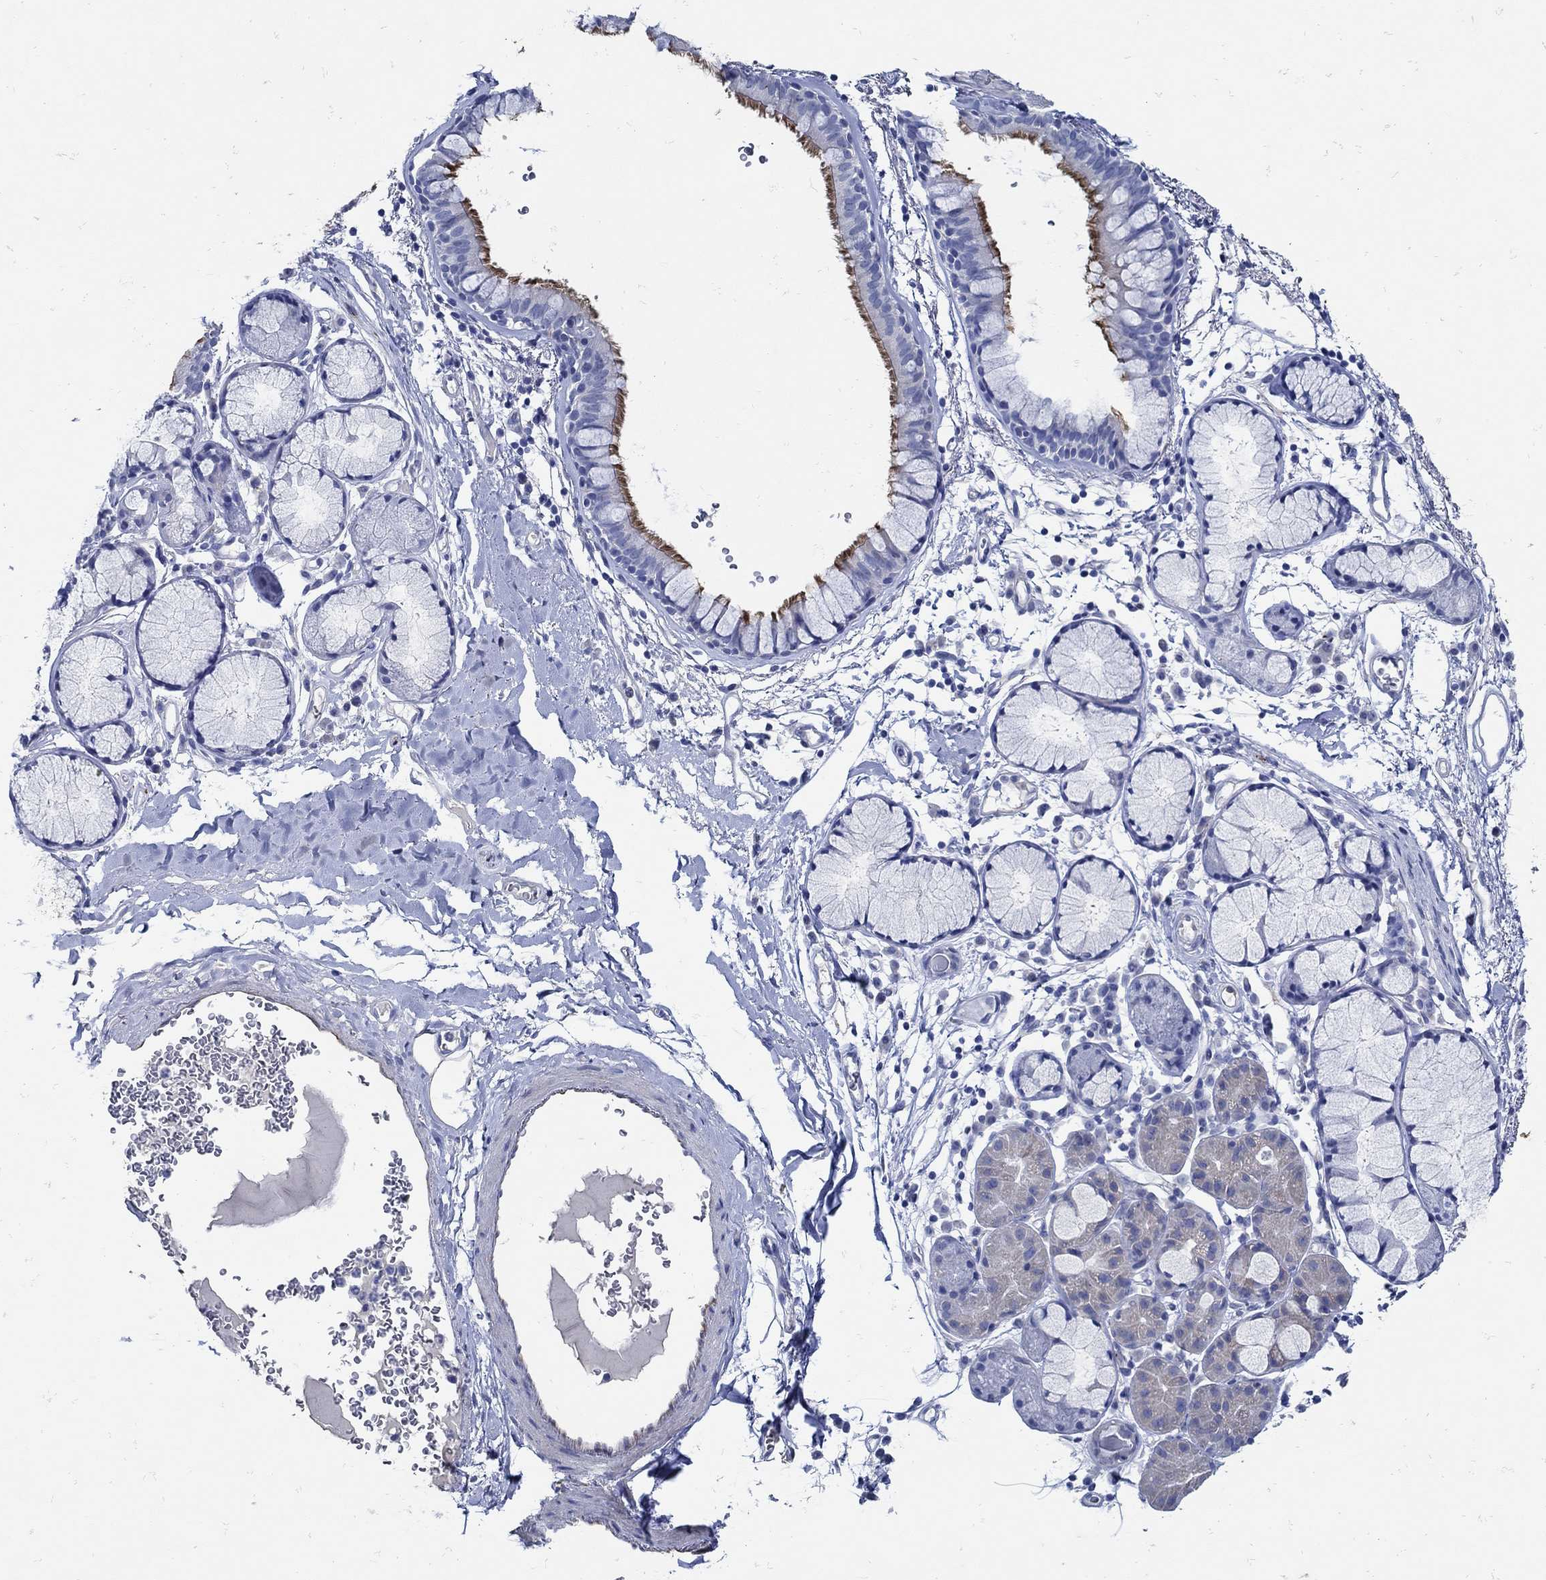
{"staining": {"intensity": "strong", "quantity": "25%-75%", "location": "cytoplasmic/membranous"}, "tissue": "bronchus", "cell_type": "Respiratory epithelial cells", "image_type": "normal", "snomed": [{"axis": "morphology", "description": "Normal tissue, NOS"}, {"axis": "morphology", "description": "Squamous cell carcinoma, NOS"}, {"axis": "topography", "description": "Cartilage tissue"}, {"axis": "topography", "description": "Bronchus"}], "caption": "Protein staining reveals strong cytoplasmic/membranous positivity in approximately 25%-75% of respiratory epithelial cells in benign bronchus. The protein of interest is shown in brown color, while the nuclei are stained blue.", "gene": "NOS1", "patient": {"sex": "male", "age": 72}}